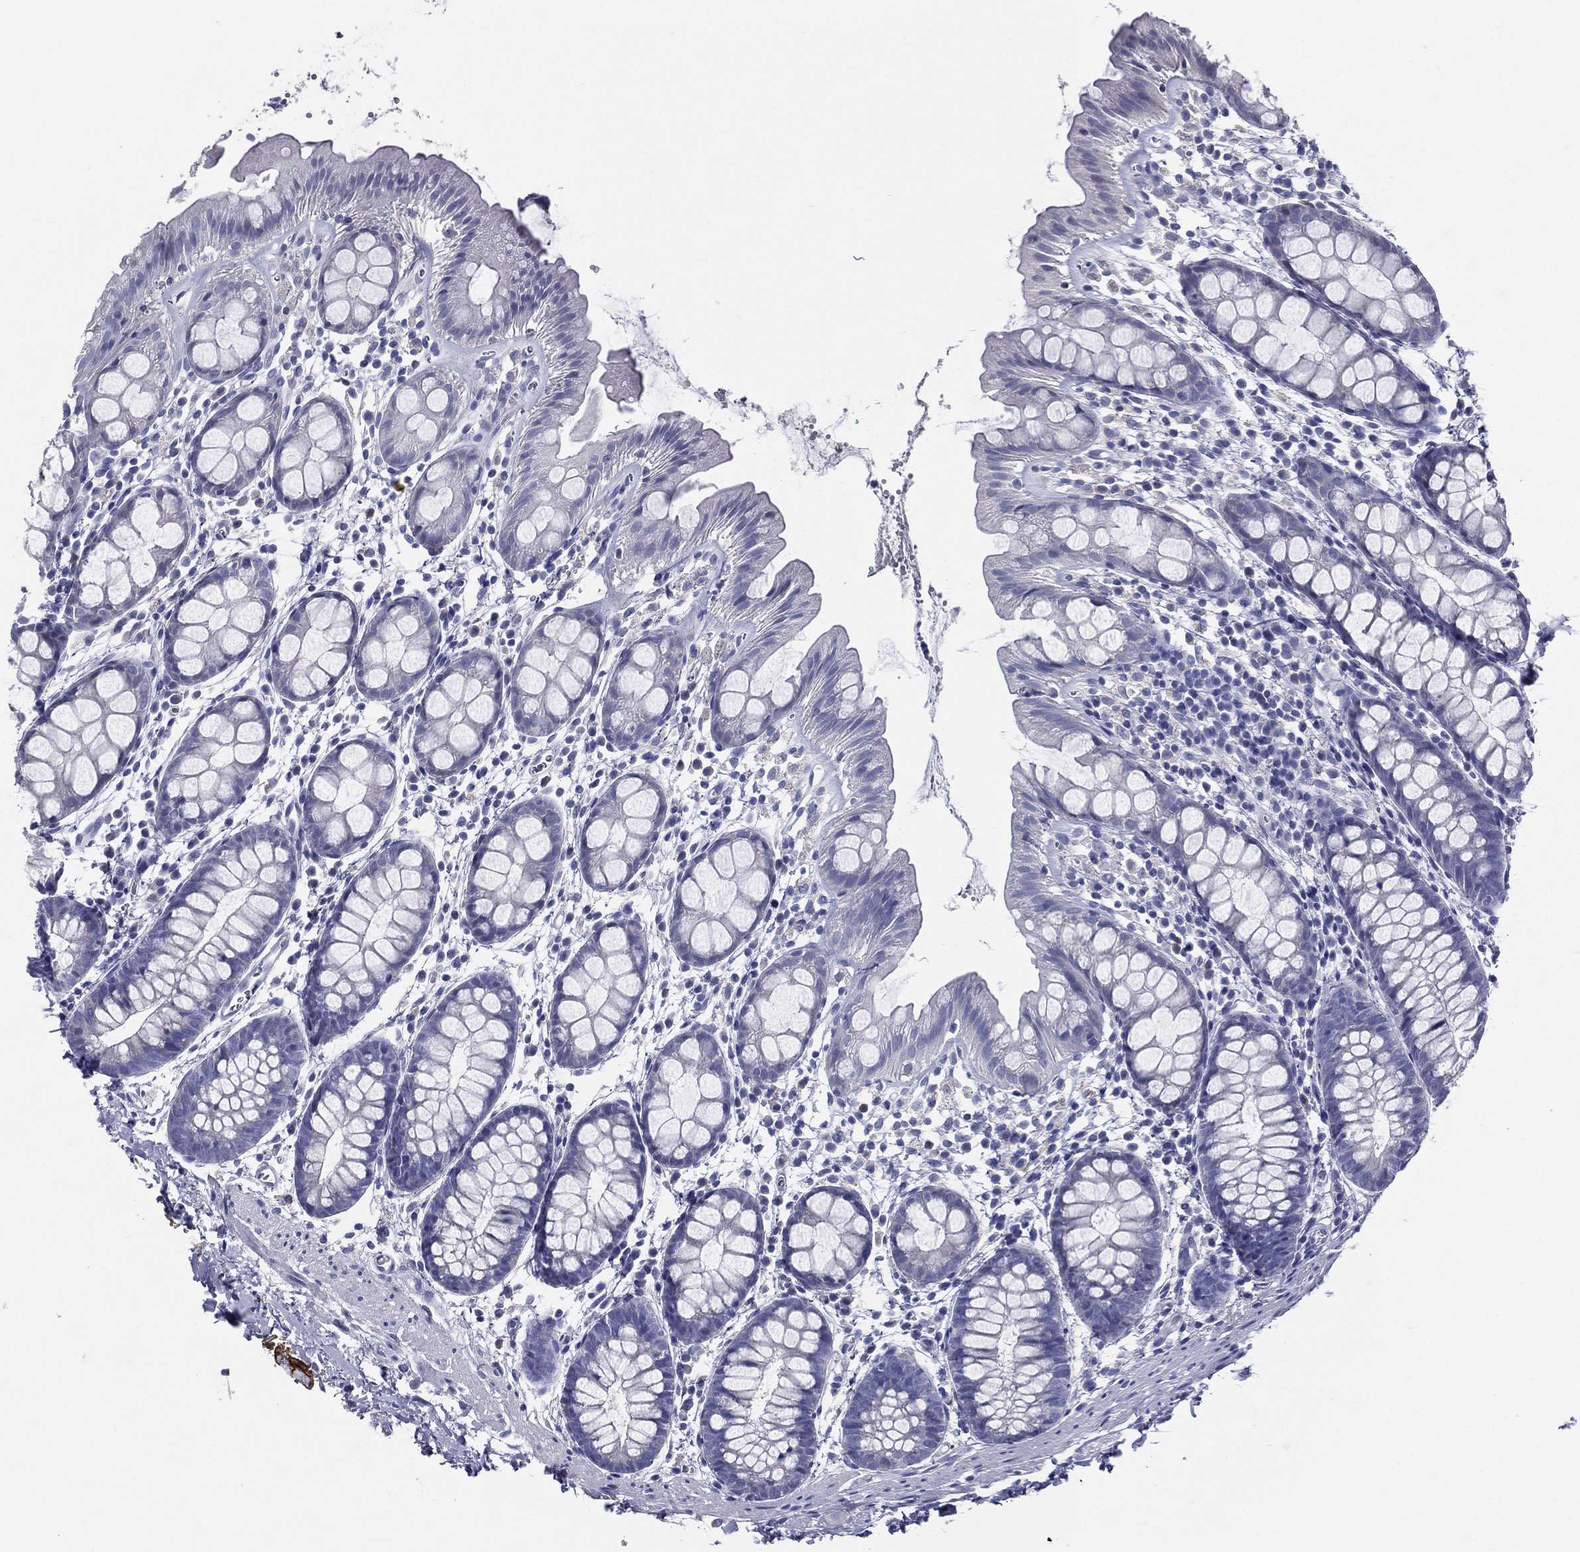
{"staining": {"intensity": "negative", "quantity": "none", "location": "none"}, "tissue": "rectum", "cell_type": "Glandular cells", "image_type": "normal", "snomed": [{"axis": "morphology", "description": "Normal tissue, NOS"}, {"axis": "topography", "description": "Rectum"}], "caption": "This is a histopathology image of immunohistochemistry (IHC) staining of normal rectum, which shows no expression in glandular cells.", "gene": "TGM1", "patient": {"sex": "male", "age": 57}}